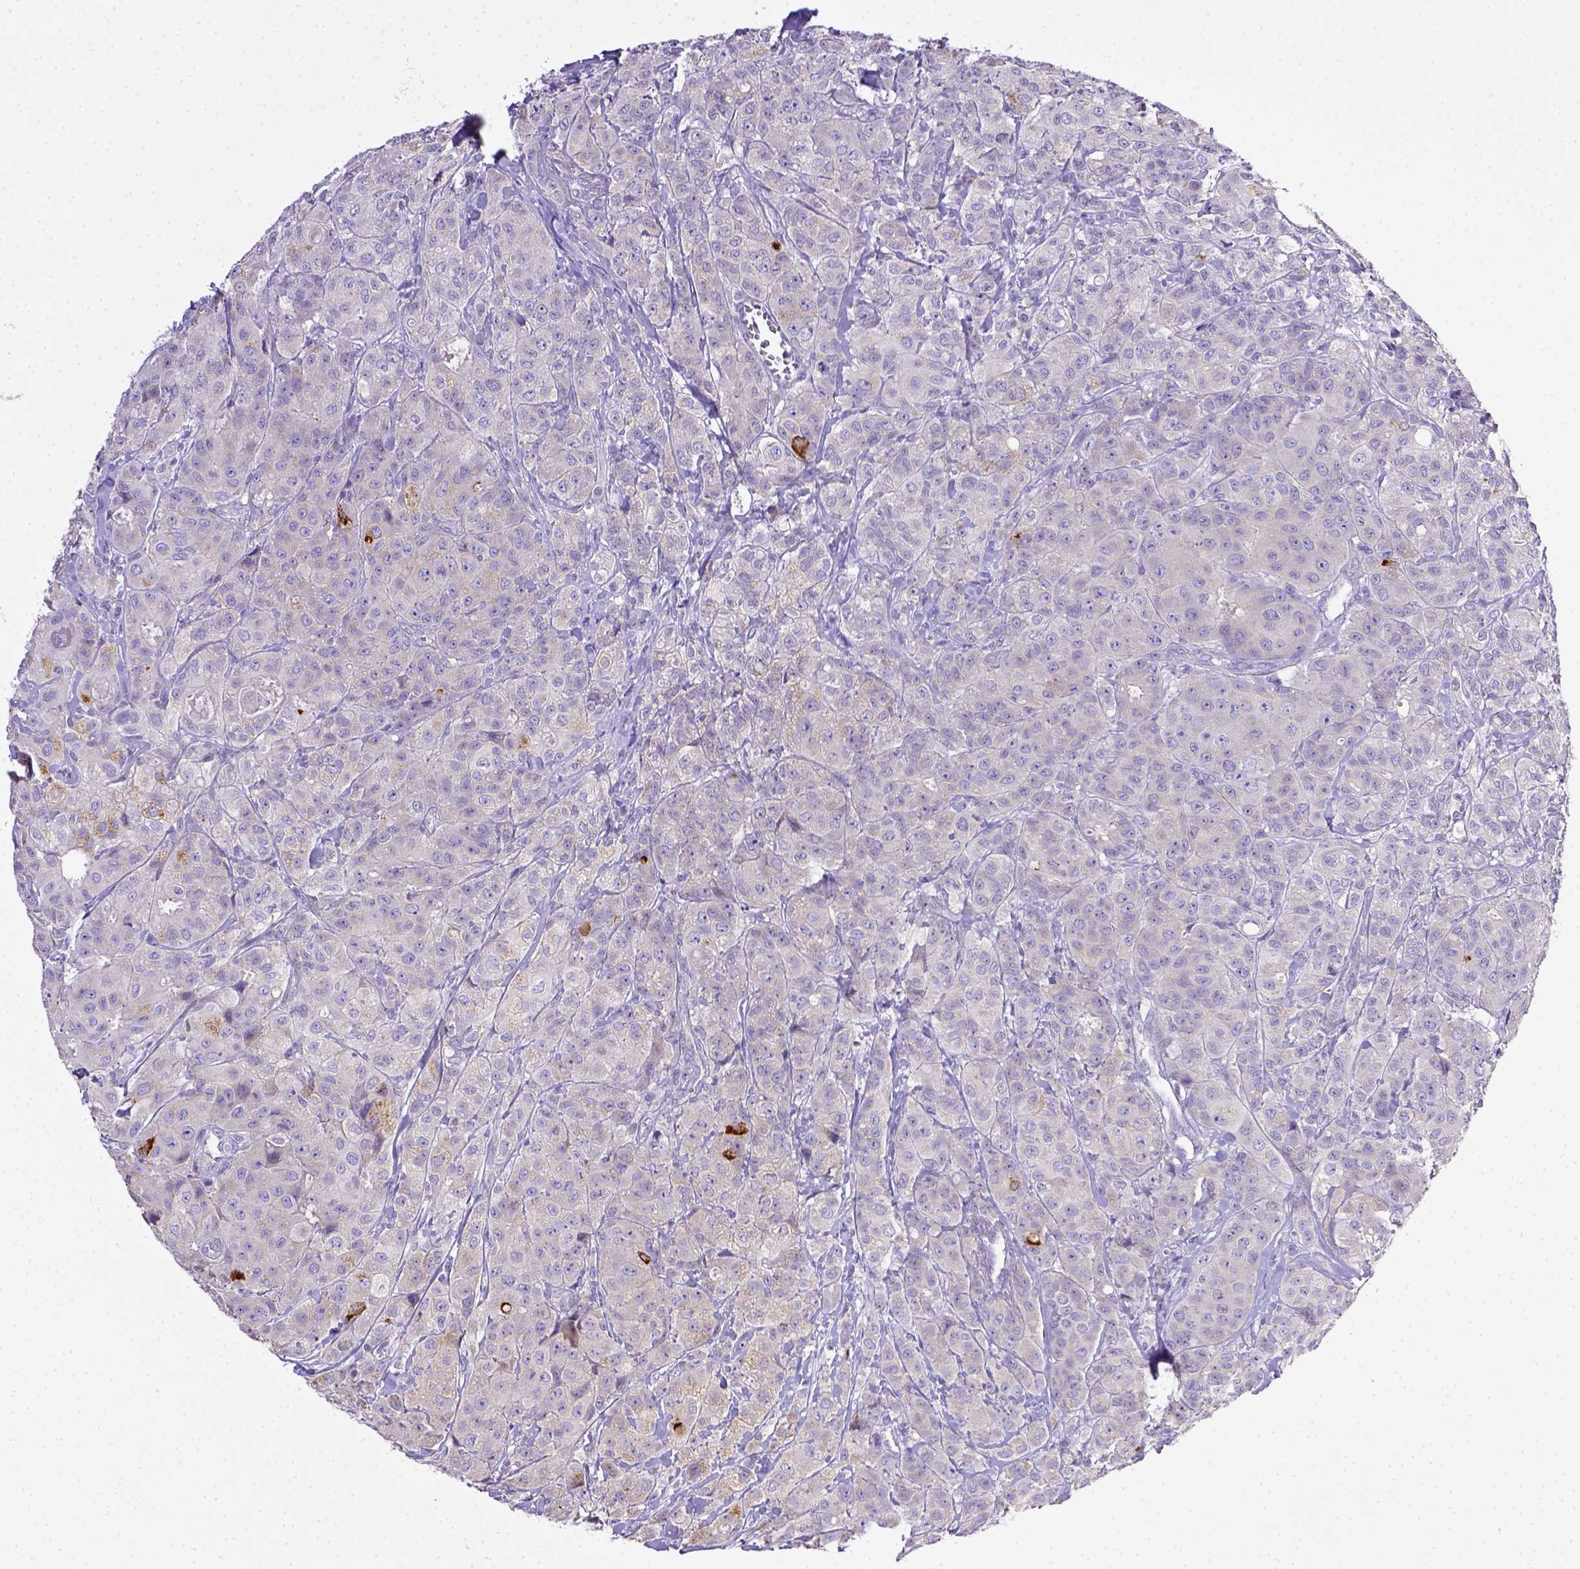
{"staining": {"intensity": "negative", "quantity": "none", "location": "none"}, "tissue": "breast cancer", "cell_type": "Tumor cells", "image_type": "cancer", "snomed": [{"axis": "morphology", "description": "Duct carcinoma"}, {"axis": "topography", "description": "Breast"}], "caption": "Tumor cells are negative for brown protein staining in breast cancer (invasive ductal carcinoma).", "gene": "CD40", "patient": {"sex": "female", "age": 43}}